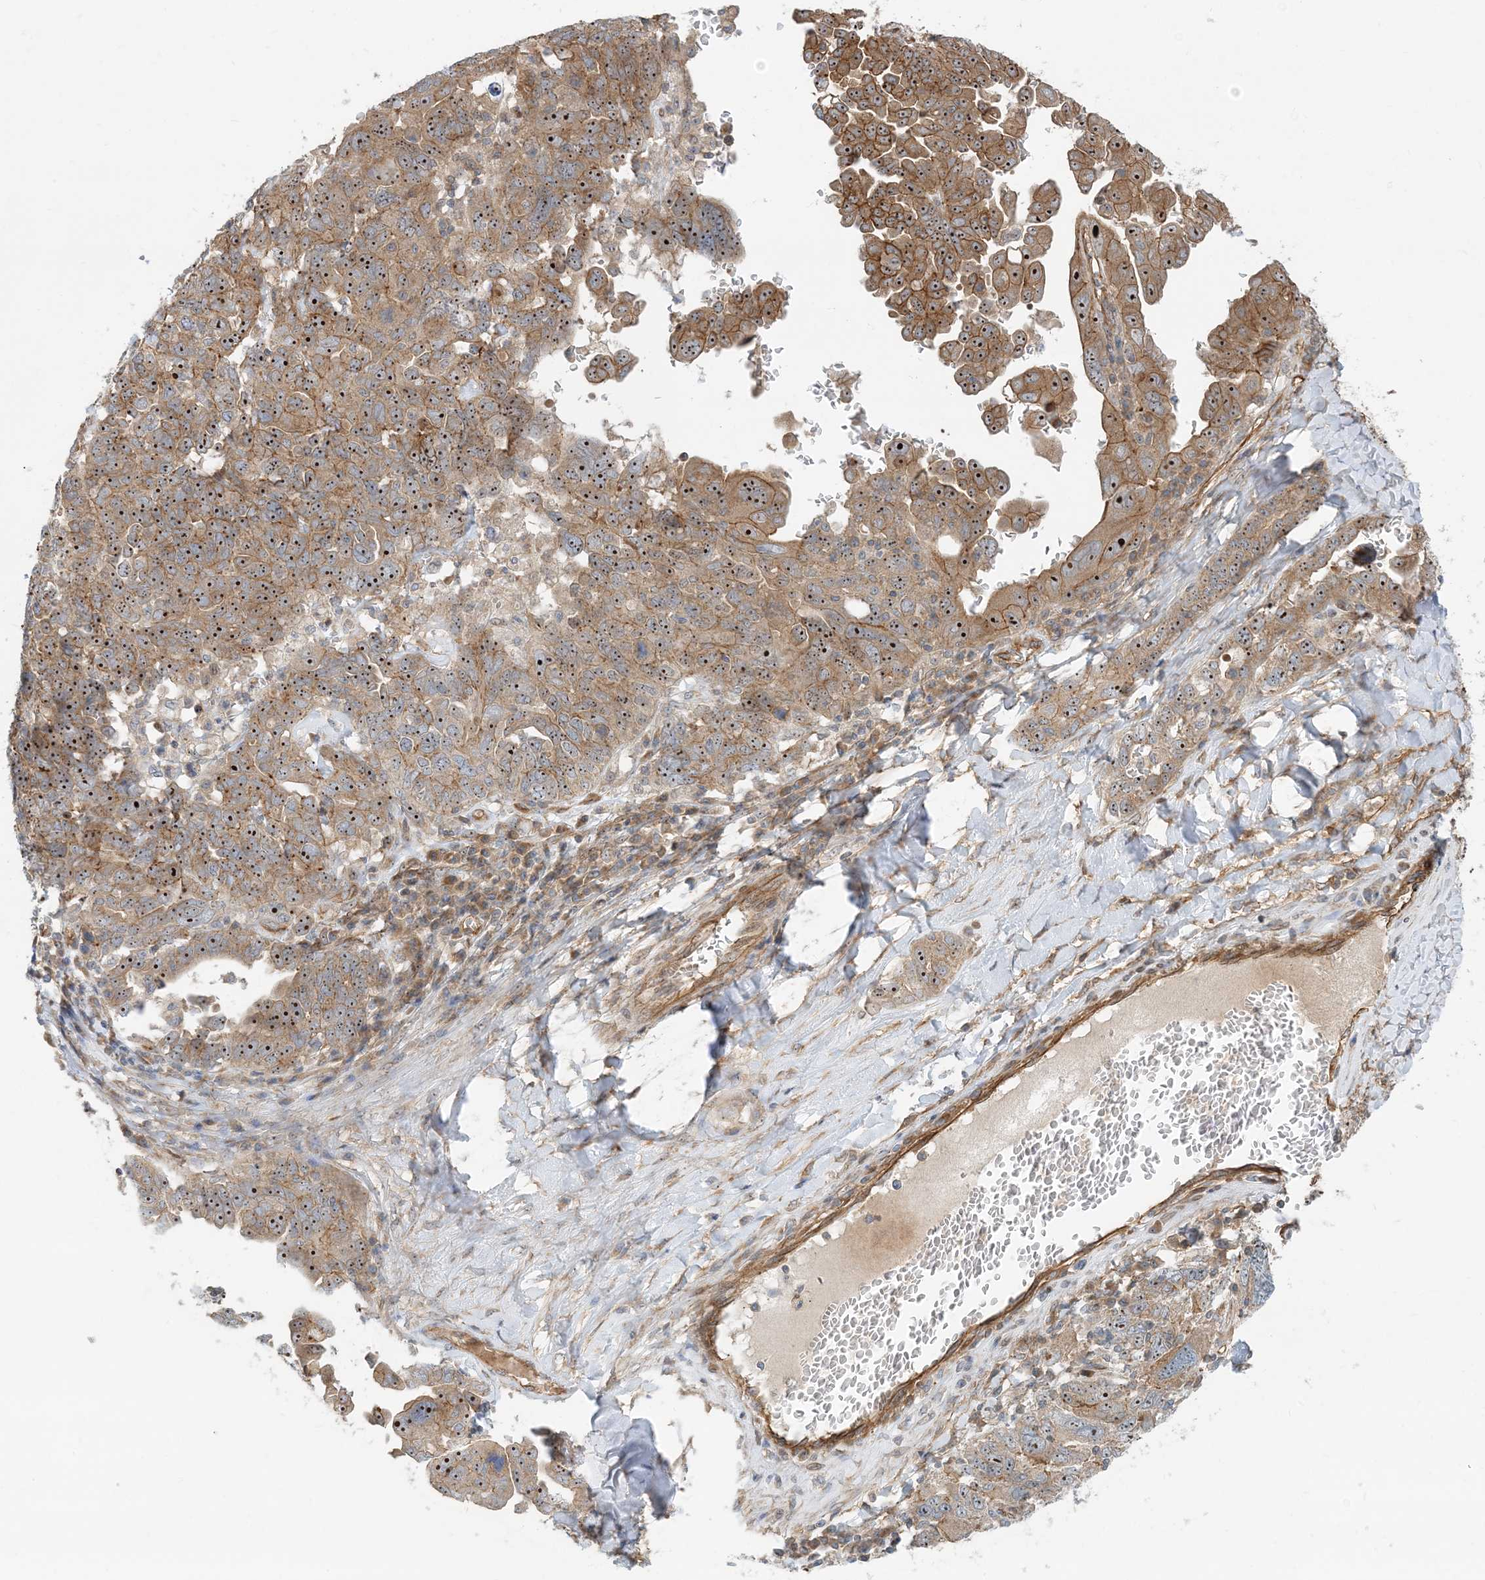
{"staining": {"intensity": "moderate", "quantity": ">75%", "location": "cytoplasmic/membranous,nuclear"}, "tissue": "ovarian cancer", "cell_type": "Tumor cells", "image_type": "cancer", "snomed": [{"axis": "morphology", "description": "Carcinoma, endometroid"}, {"axis": "topography", "description": "Ovary"}], "caption": "A brown stain shows moderate cytoplasmic/membranous and nuclear staining of a protein in ovarian endometroid carcinoma tumor cells.", "gene": "MYL5", "patient": {"sex": "female", "age": 62}}